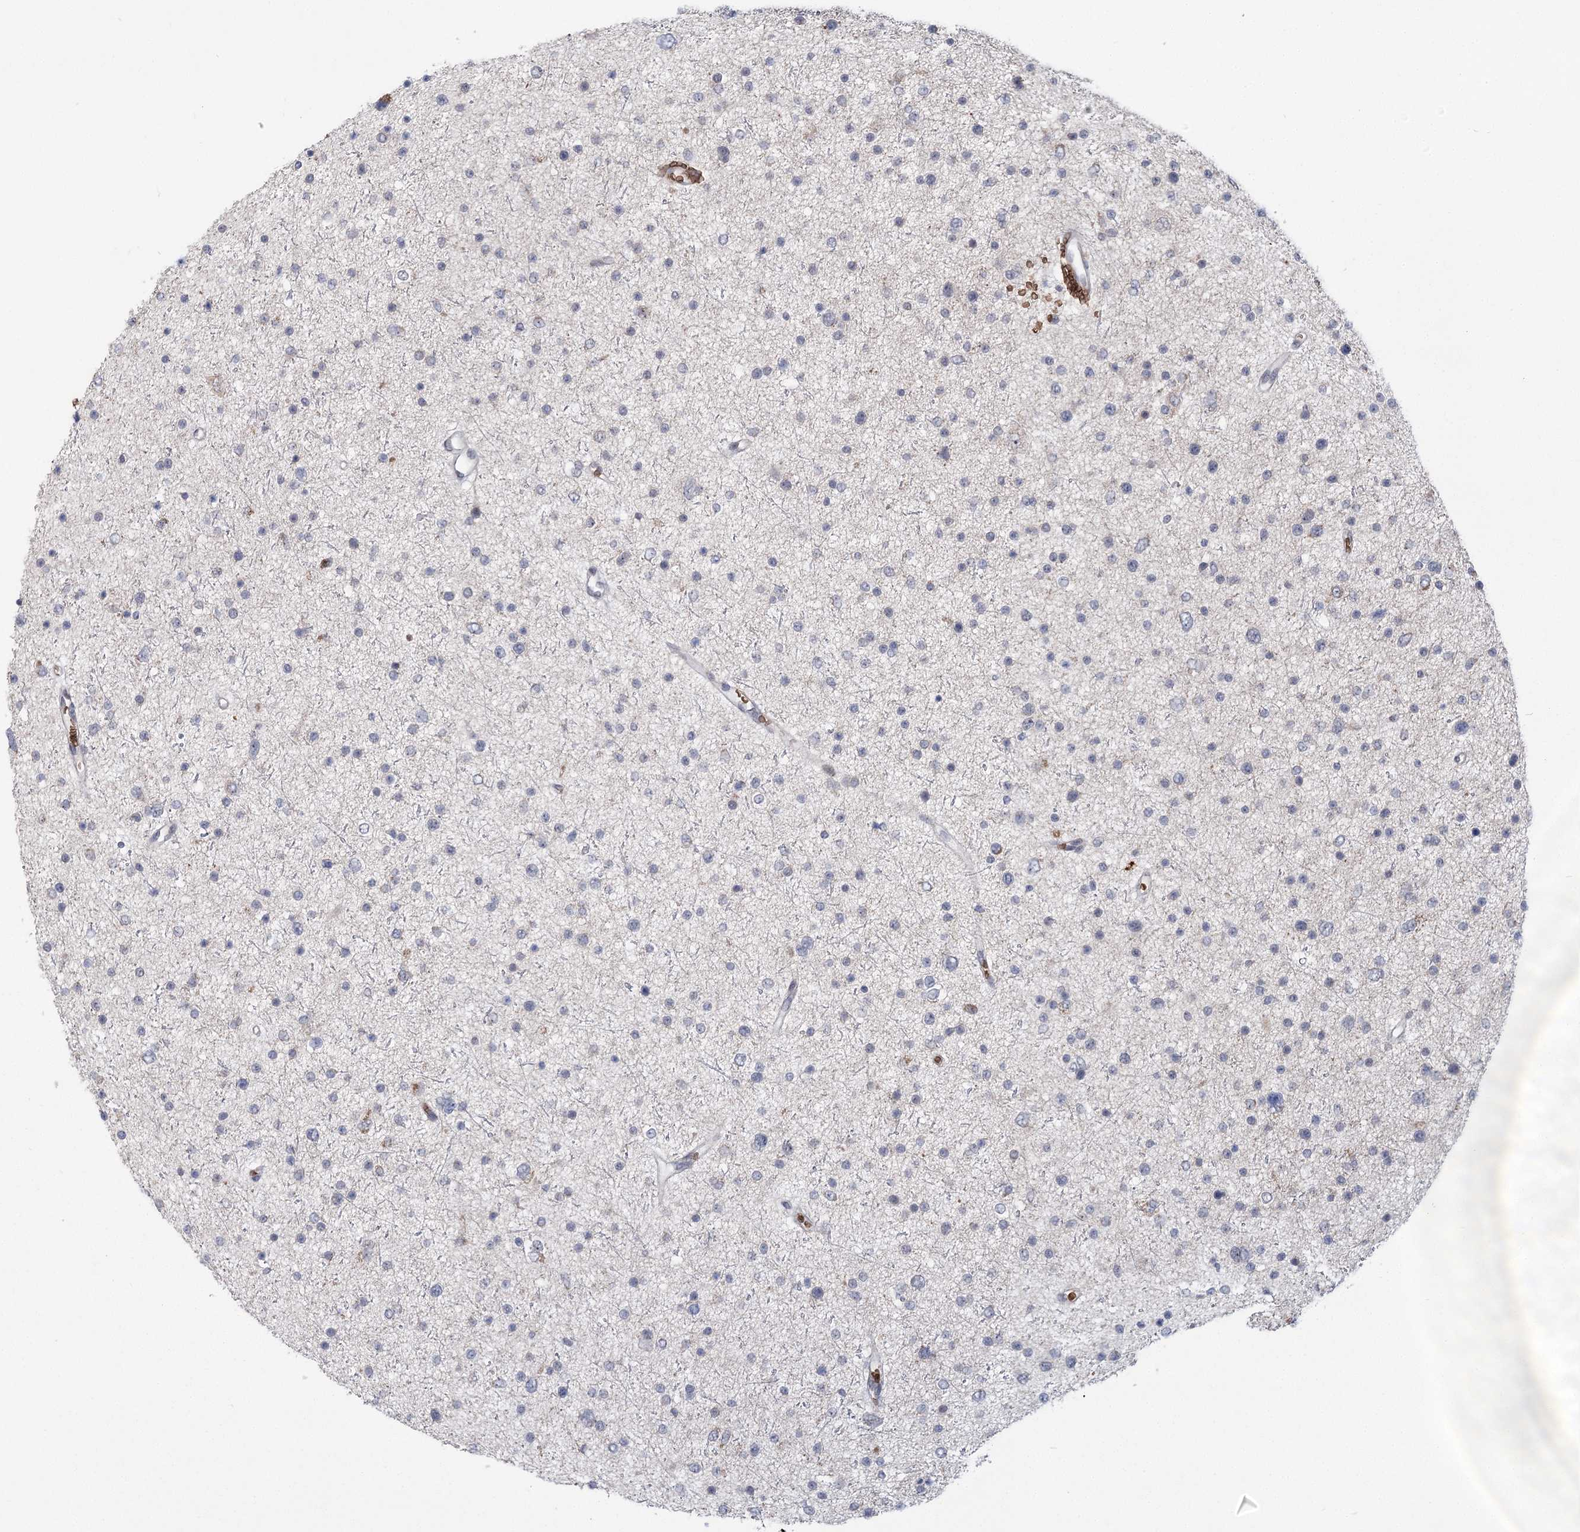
{"staining": {"intensity": "negative", "quantity": "none", "location": "none"}, "tissue": "glioma", "cell_type": "Tumor cells", "image_type": "cancer", "snomed": [{"axis": "morphology", "description": "Glioma, malignant, Low grade"}, {"axis": "topography", "description": "Brain"}], "caption": "This histopathology image is of malignant low-grade glioma stained with immunohistochemistry (IHC) to label a protein in brown with the nuclei are counter-stained blue. There is no expression in tumor cells.", "gene": "NSMCE4A", "patient": {"sex": "female", "age": 37}}